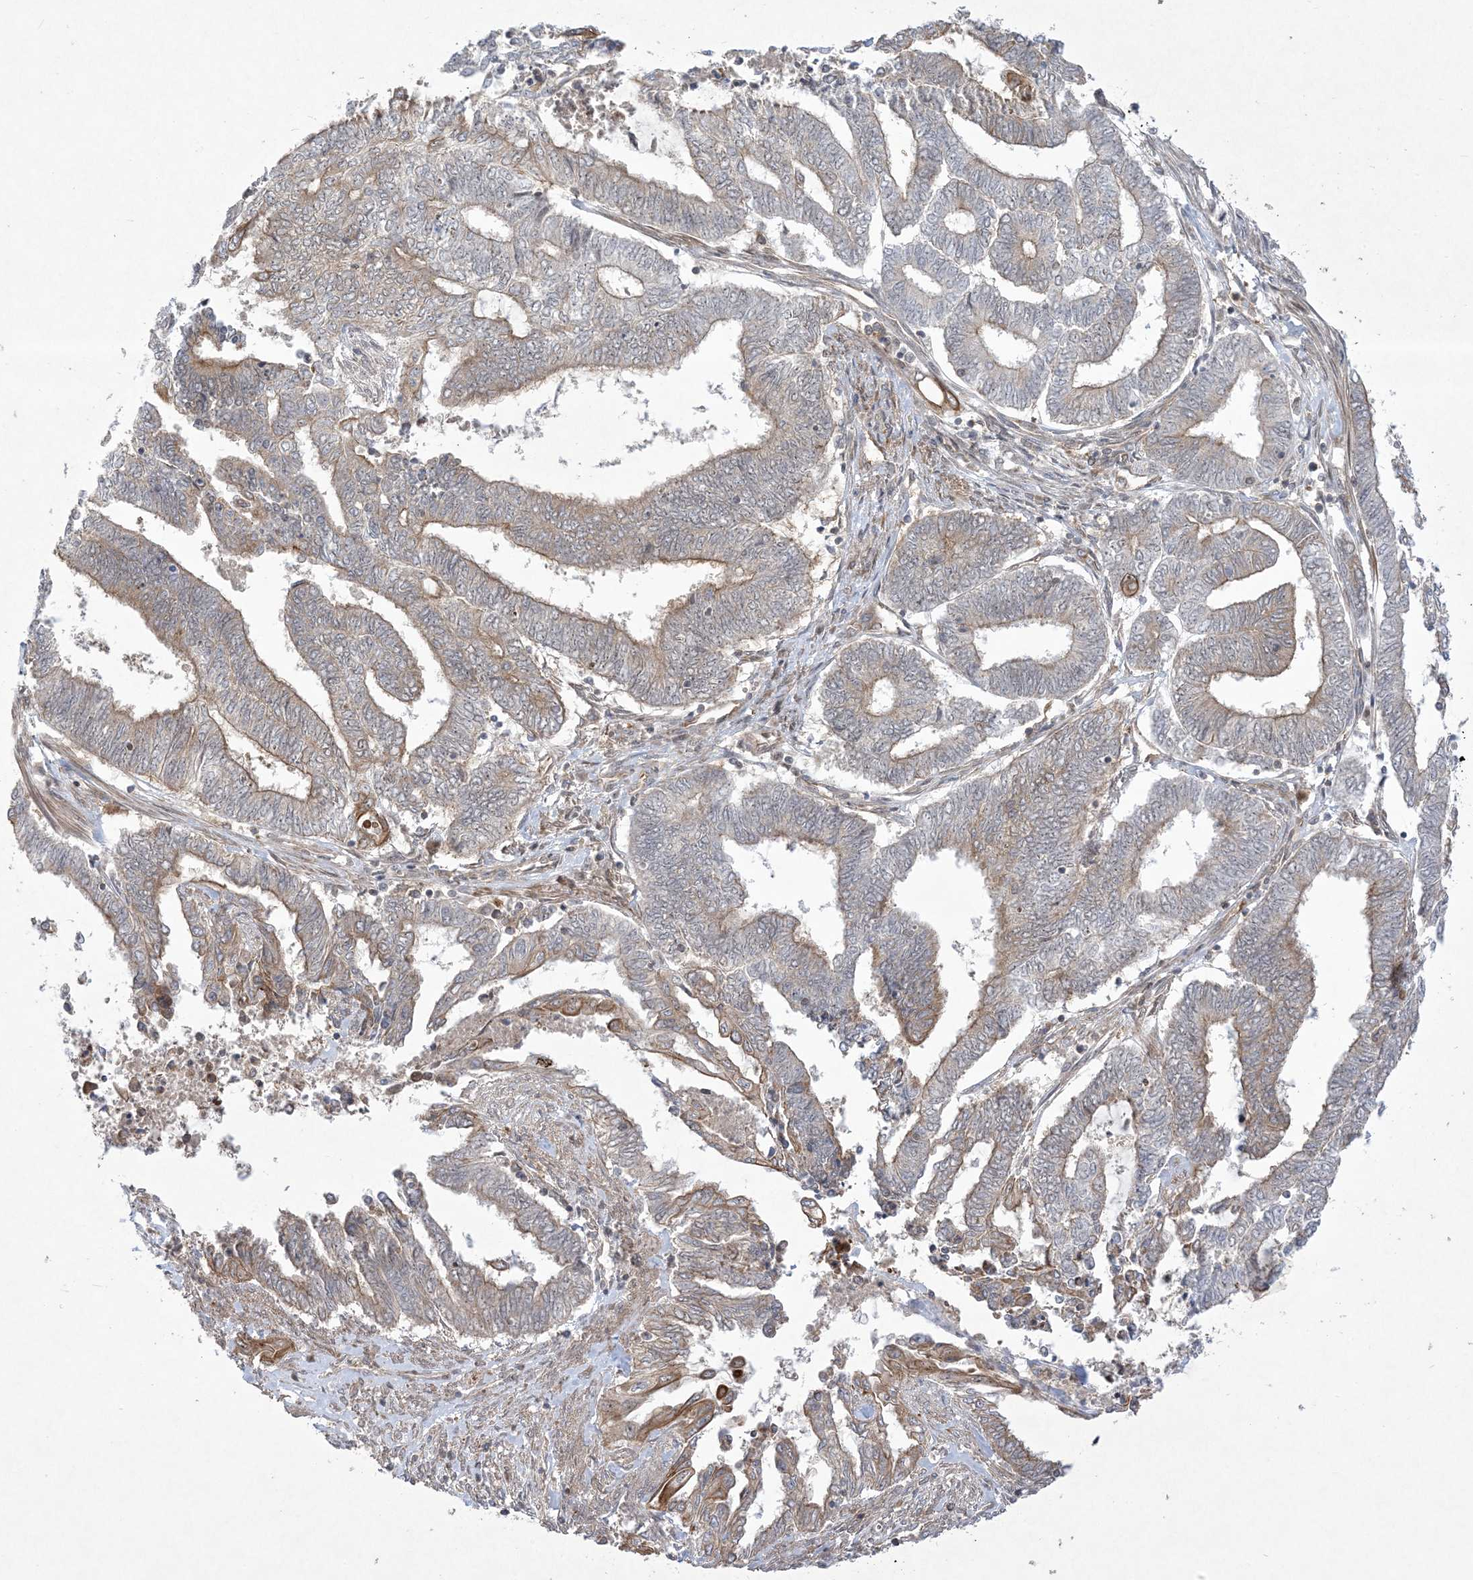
{"staining": {"intensity": "moderate", "quantity": "25%-75%", "location": "cytoplasmic/membranous"}, "tissue": "endometrial cancer", "cell_type": "Tumor cells", "image_type": "cancer", "snomed": [{"axis": "morphology", "description": "Adenocarcinoma, NOS"}, {"axis": "topography", "description": "Uterus"}, {"axis": "topography", "description": "Endometrium"}], "caption": "An immunohistochemistry (IHC) histopathology image of tumor tissue is shown. Protein staining in brown labels moderate cytoplasmic/membranous positivity in endometrial cancer within tumor cells.", "gene": "SOGA3", "patient": {"sex": "female", "age": 70}}